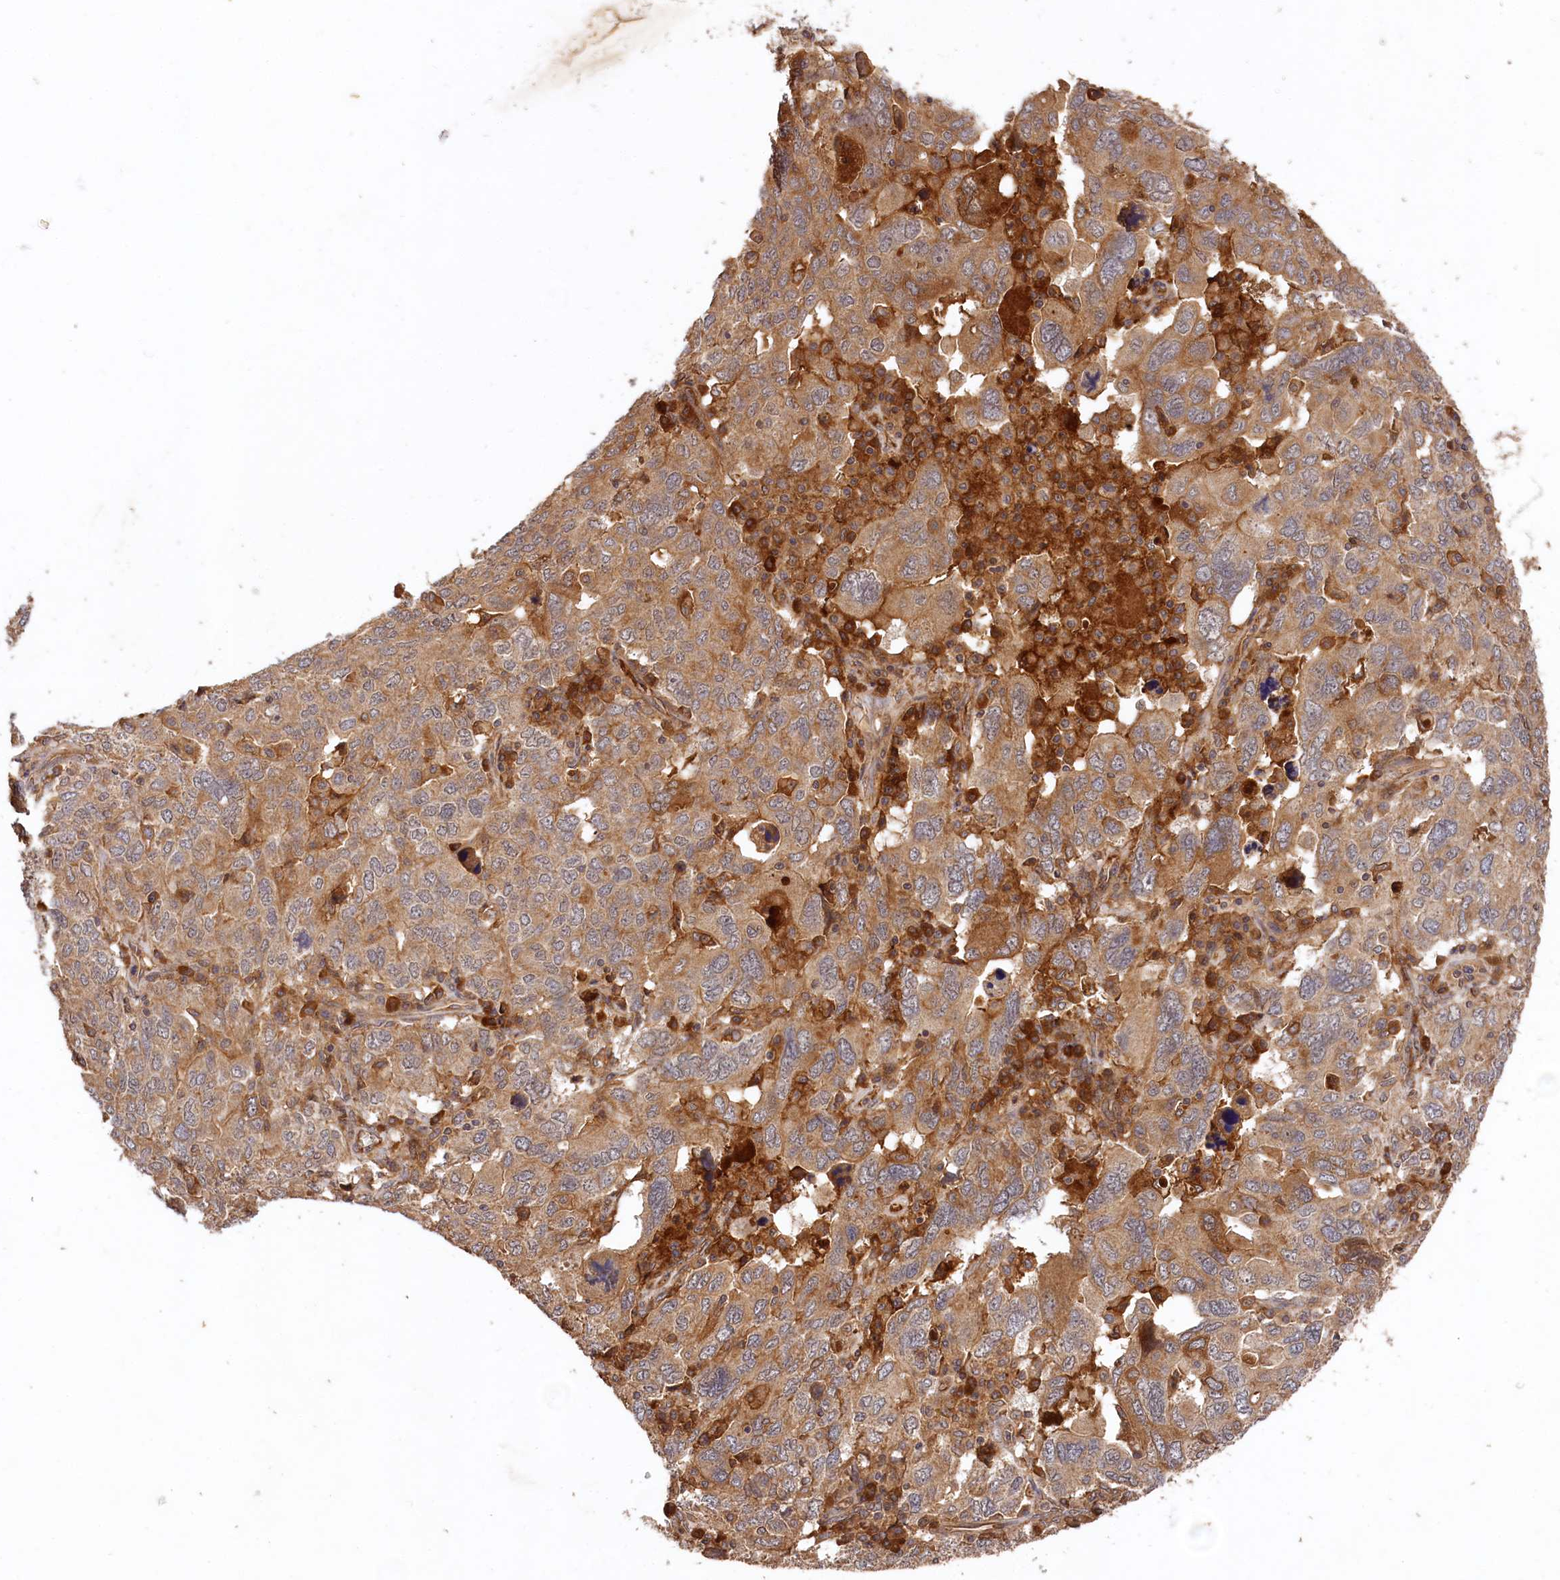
{"staining": {"intensity": "moderate", "quantity": ">75%", "location": "cytoplasmic/membranous"}, "tissue": "ovarian cancer", "cell_type": "Tumor cells", "image_type": "cancer", "snomed": [{"axis": "morphology", "description": "Carcinoma, endometroid"}, {"axis": "topography", "description": "Ovary"}], "caption": "Ovarian cancer tissue displays moderate cytoplasmic/membranous expression in about >75% of tumor cells", "gene": "MCF2L2", "patient": {"sex": "female", "age": 62}}